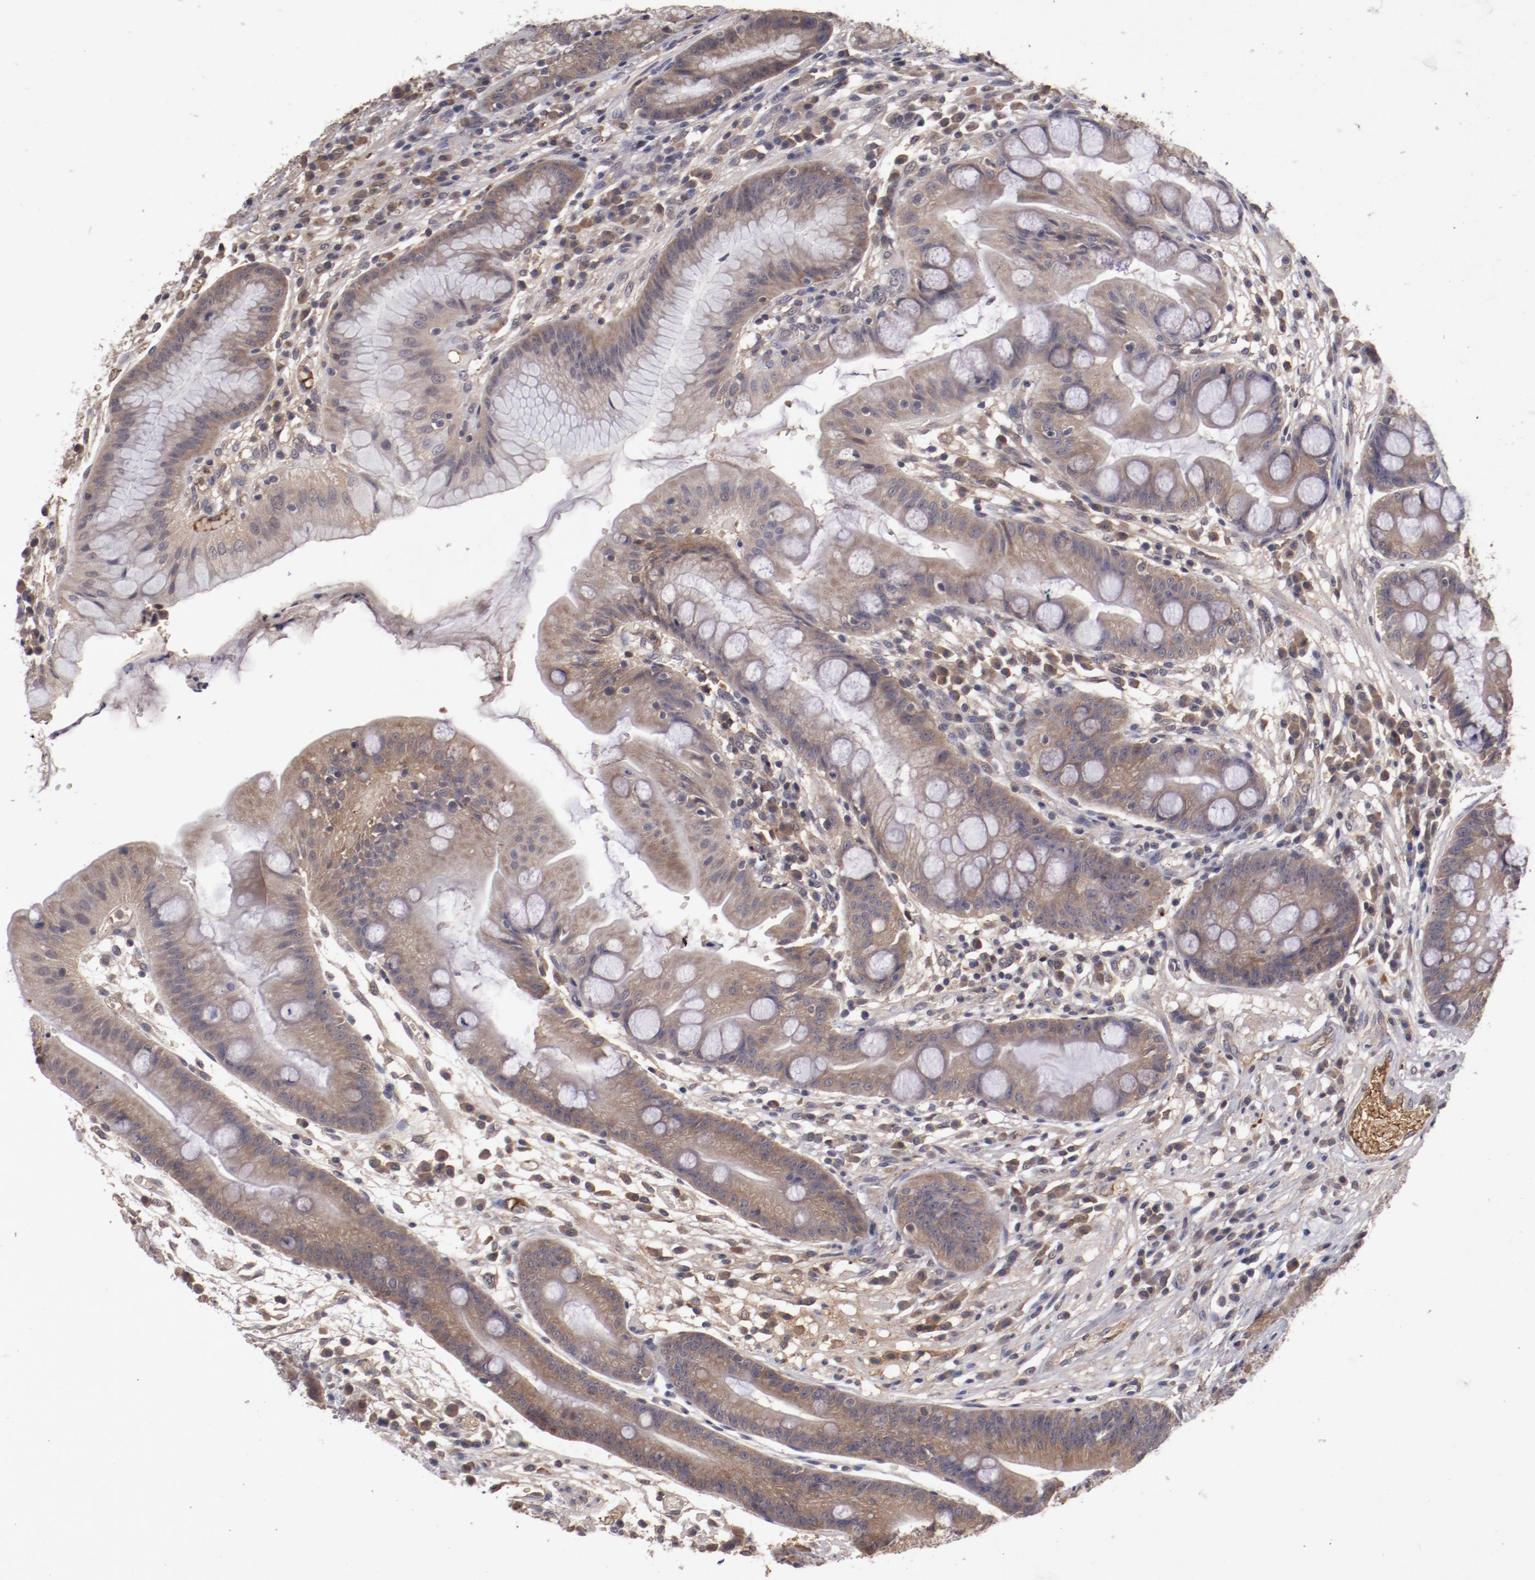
{"staining": {"intensity": "moderate", "quantity": ">75%", "location": "cytoplasmic/membranous"}, "tissue": "stomach", "cell_type": "Glandular cells", "image_type": "normal", "snomed": [{"axis": "morphology", "description": "Normal tissue, NOS"}, {"axis": "morphology", "description": "Inflammation, NOS"}, {"axis": "topography", "description": "Stomach, lower"}], "caption": "Immunohistochemistry (IHC) micrograph of benign stomach: human stomach stained using immunohistochemistry shows medium levels of moderate protein expression localized specifically in the cytoplasmic/membranous of glandular cells, appearing as a cytoplasmic/membranous brown color.", "gene": "CP", "patient": {"sex": "male", "age": 59}}